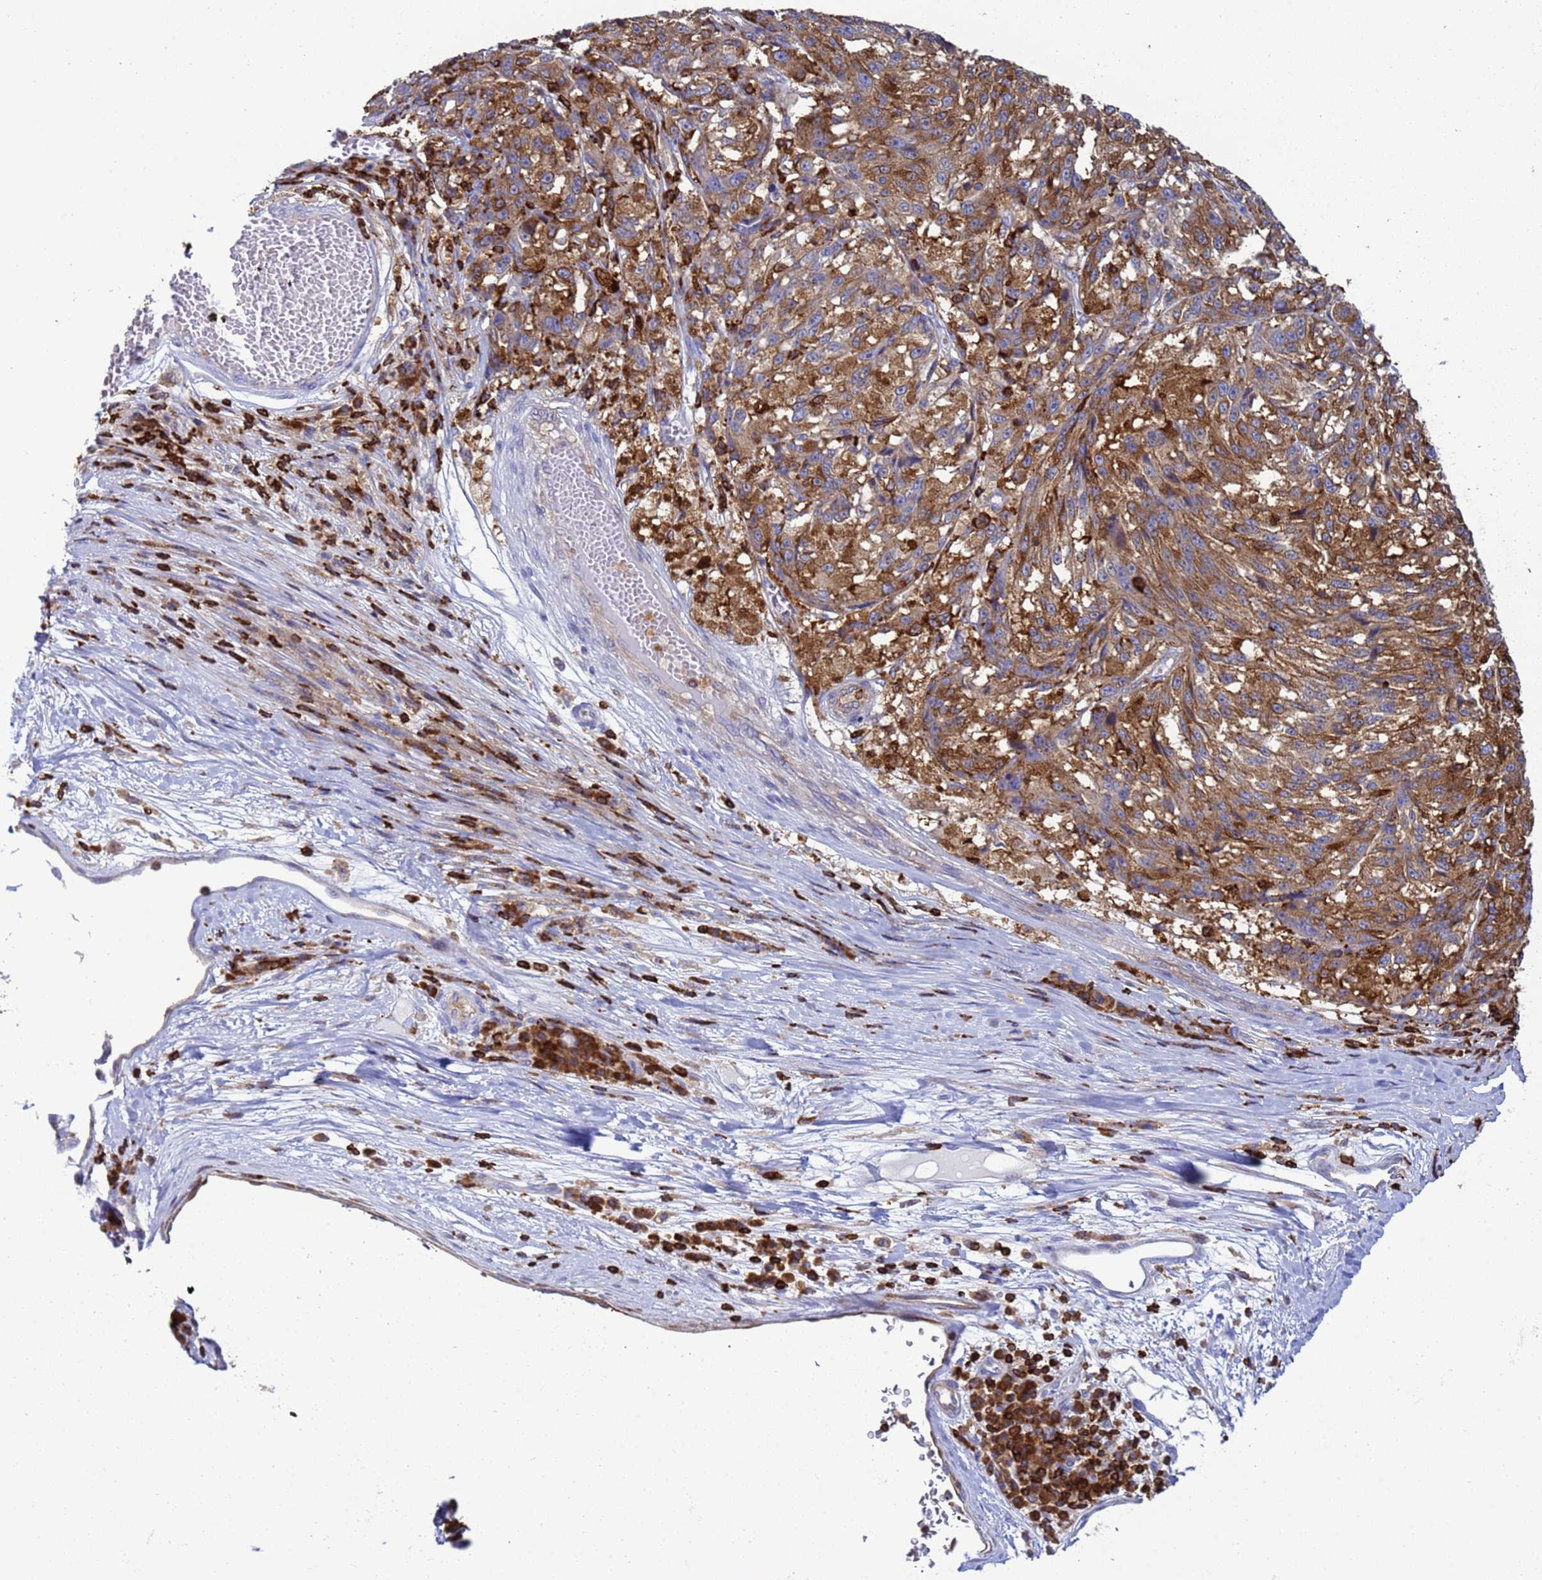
{"staining": {"intensity": "moderate", "quantity": ">75%", "location": "cytoplasmic/membranous"}, "tissue": "melanoma", "cell_type": "Tumor cells", "image_type": "cancer", "snomed": [{"axis": "morphology", "description": "Malignant melanoma, NOS"}, {"axis": "topography", "description": "Skin"}], "caption": "Moderate cytoplasmic/membranous protein staining is identified in about >75% of tumor cells in melanoma. The staining is performed using DAB brown chromogen to label protein expression. The nuclei are counter-stained blue using hematoxylin.", "gene": "EZR", "patient": {"sex": "male", "age": 53}}